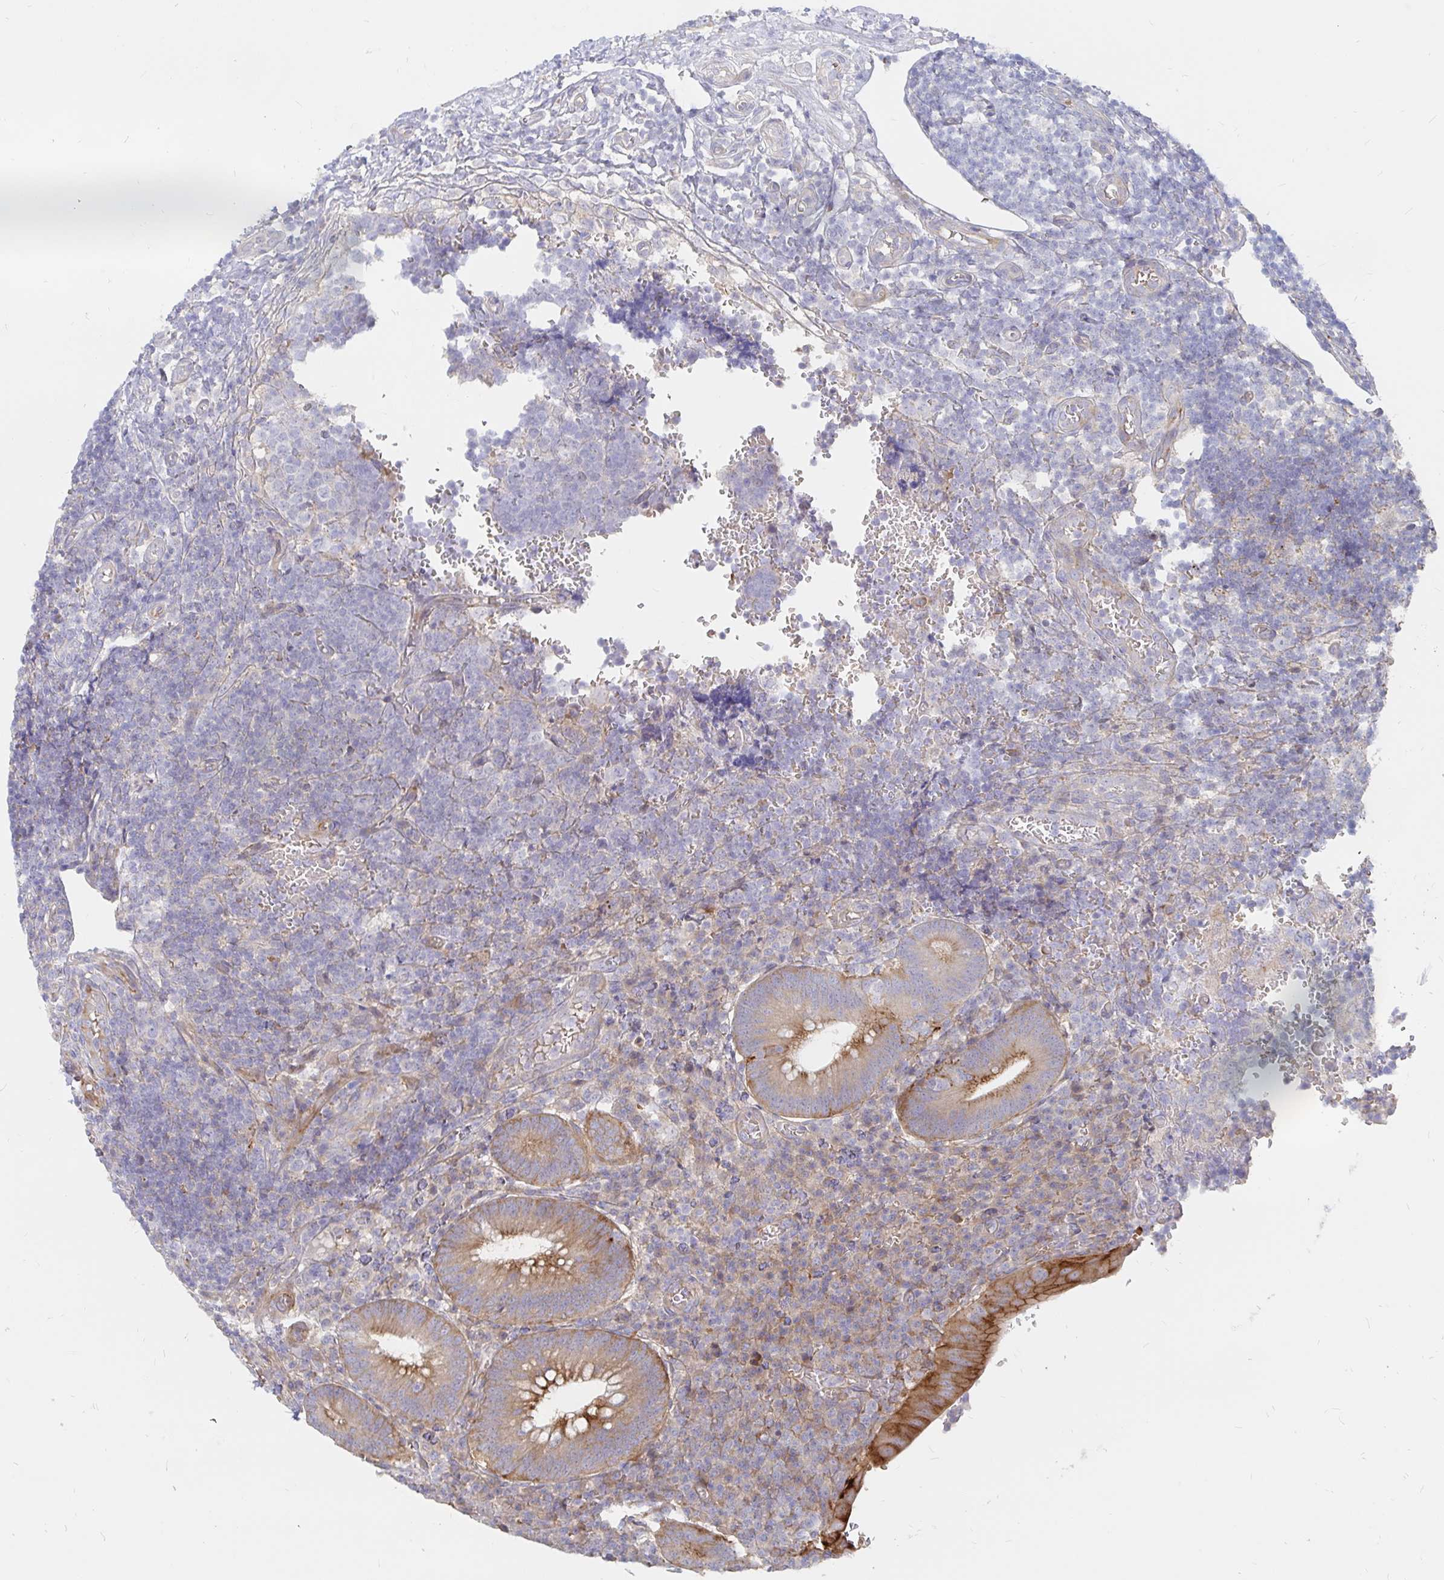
{"staining": {"intensity": "strong", "quantity": "25%-75%", "location": "cytoplasmic/membranous"}, "tissue": "appendix", "cell_type": "Glandular cells", "image_type": "normal", "snomed": [{"axis": "morphology", "description": "Normal tissue, NOS"}, {"axis": "topography", "description": "Appendix"}], "caption": "Brown immunohistochemical staining in unremarkable human appendix exhibits strong cytoplasmic/membranous positivity in about 25%-75% of glandular cells. The protein of interest is shown in brown color, while the nuclei are stained blue.", "gene": "KCTD19", "patient": {"sex": "male", "age": 18}}